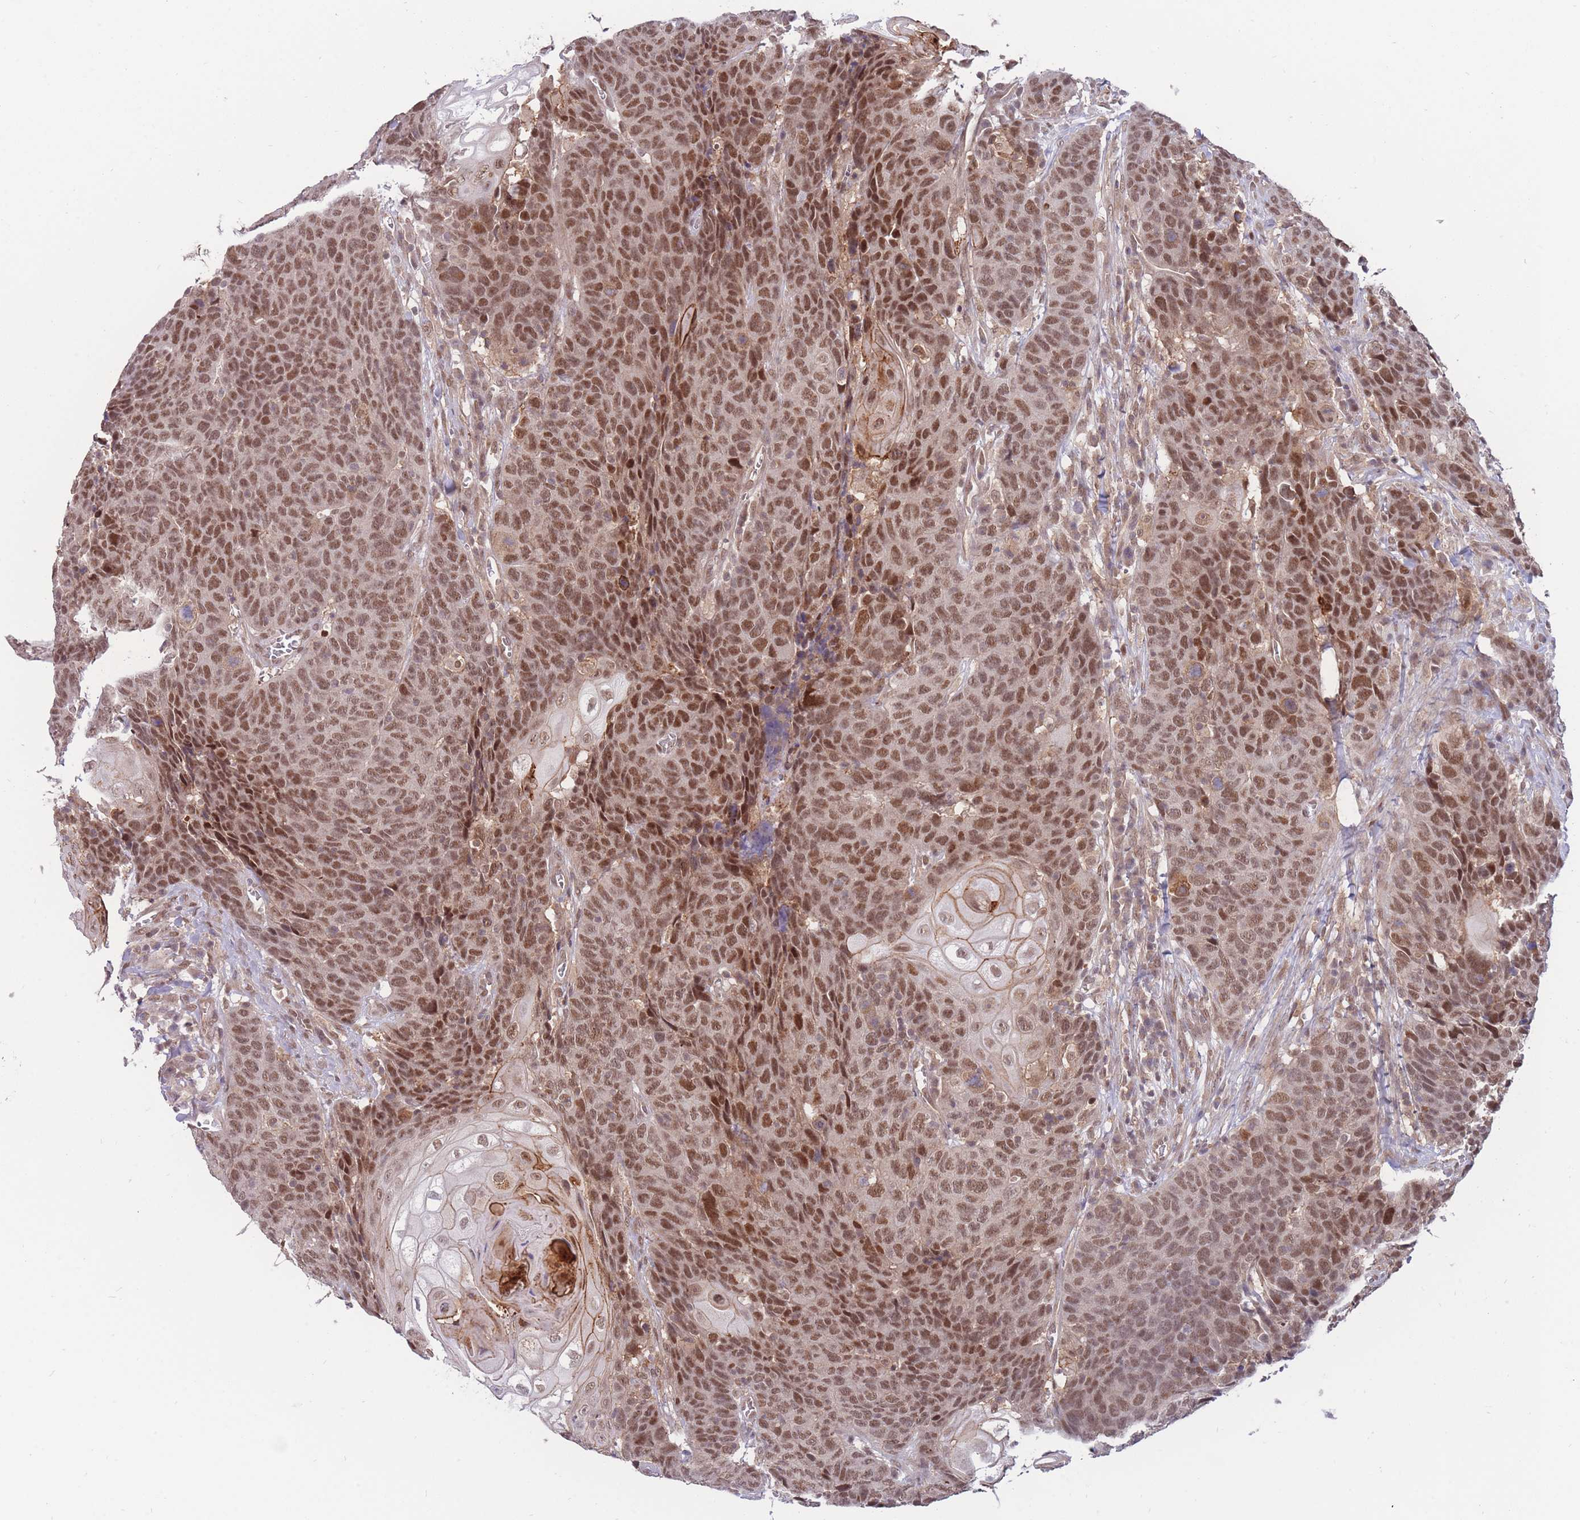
{"staining": {"intensity": "moderate", "quantity": ">75%", "location": "cytoplasmic/membranous,nuclear"}, "tissue": "head and neck cancer", "cell_type": "Tumor cells", "image_type": "cancer", "snomed": [{"axis": "morphology", "description": "Squamous cell carcinoma, NOS"}, {"axis": "topography", "description": "Head-Neck"}], "caption": "Immunohistochemical staining of human head and neck cancer reveals medium levels of moderate cytoplasmic/membranous and nuclear expression in approximately >75% of tumor cells. (Brightfield microscopy of DAB IHC at high magnification).", "gene": "BOD1L1", "patient": {"sex": "male", "age": 66}}